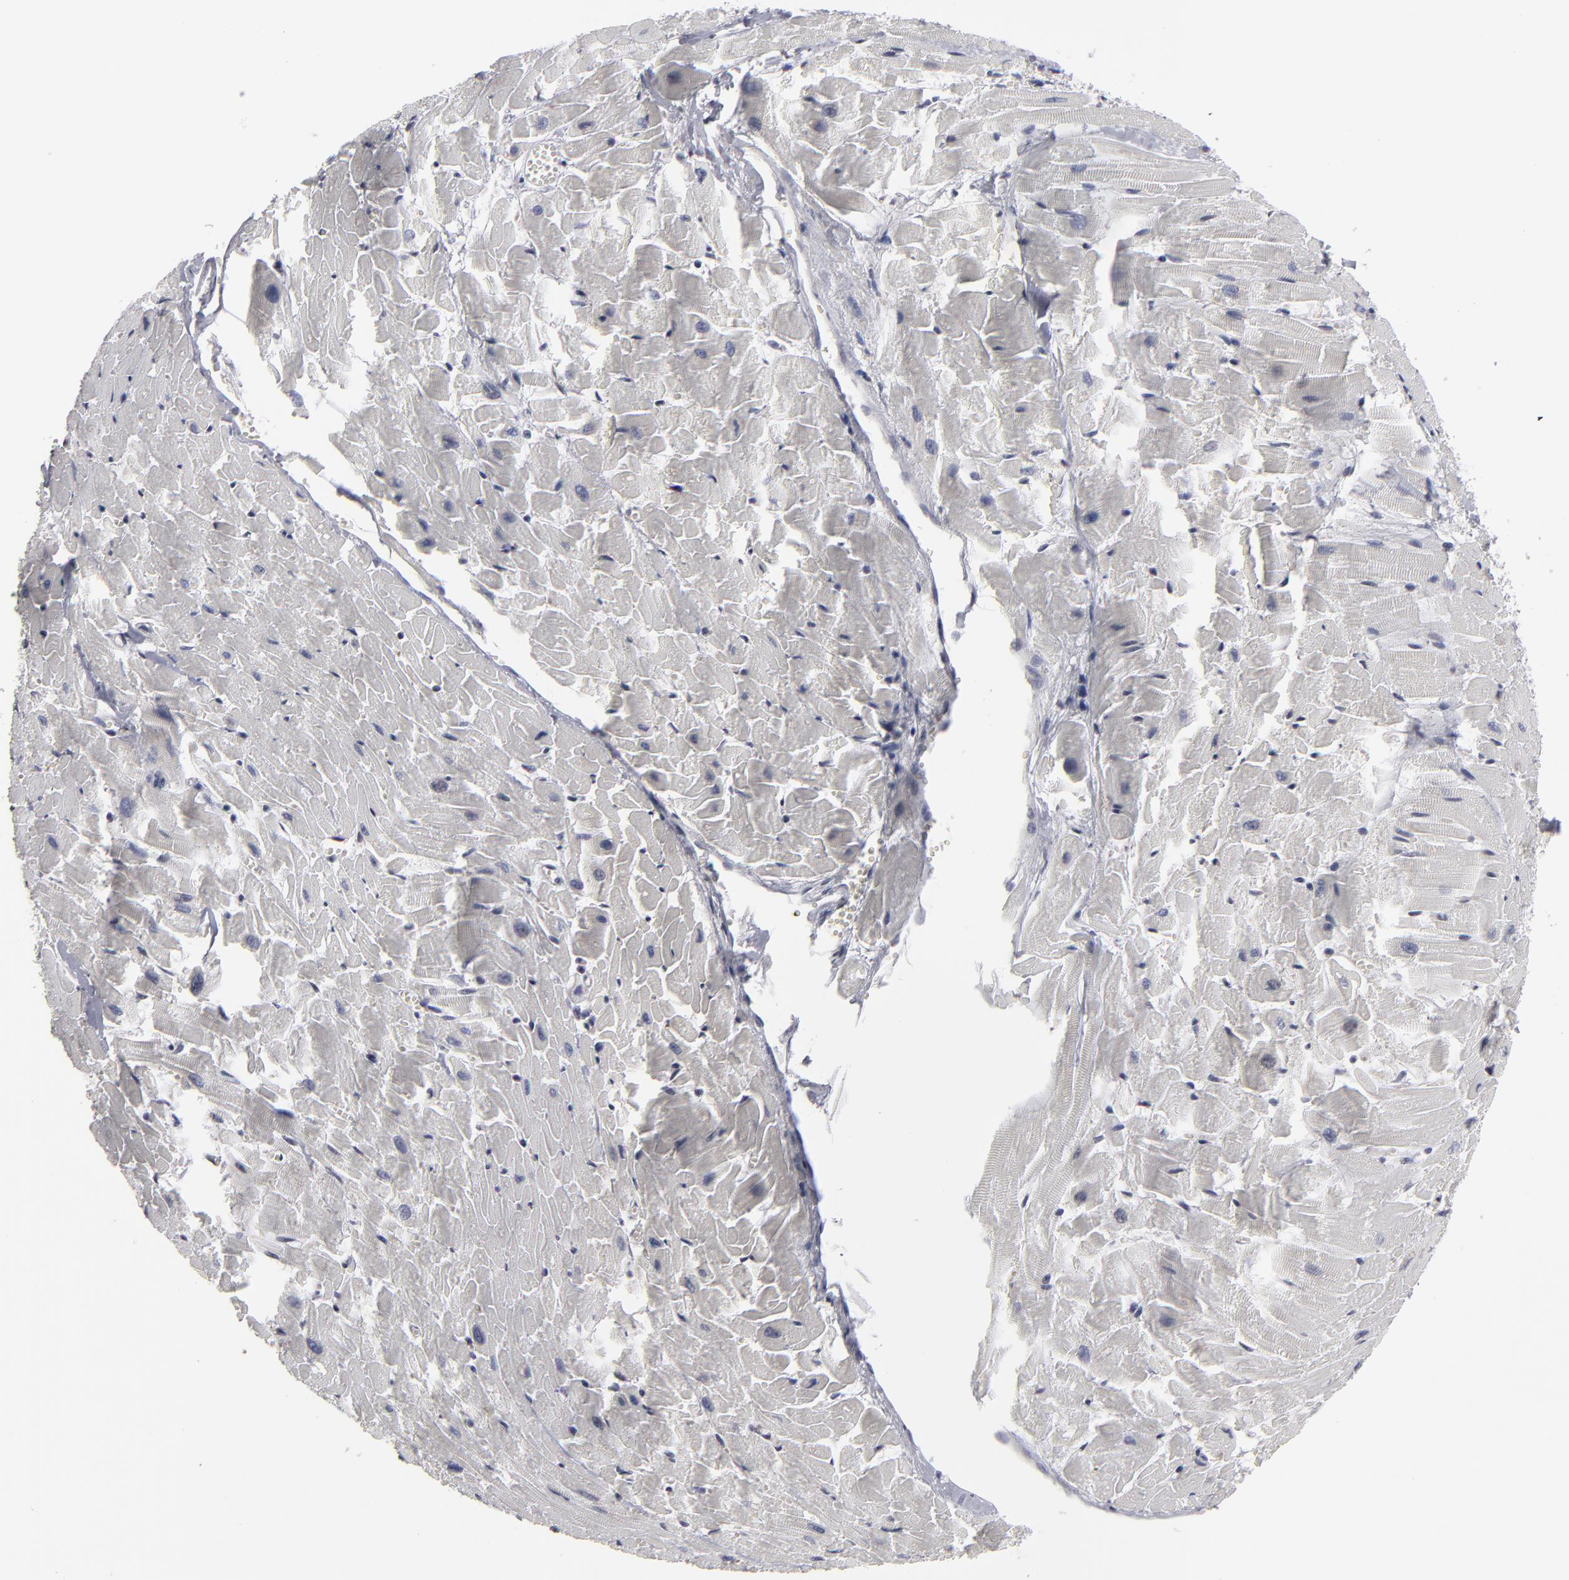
{"staining": {"intensity": "negative", "quantity": "none", "location": "none"}, "tissue": "heart muscle", "cell_type": "Cardiomyocytes", "image_type": "normal", "snomed": [{"axis": "morphology", "description": "Normal tissue, NOS"}, {"axis": "topography", "description": "Heart"}], "caption": "Immunohistochemistry (IHC) histopathology image of normal heart muscle stained for a protein (brown), which exhibits no positivity in cardiomyocytes.", "gene": "ODF2", "patient": {"sex": "female", "age": 19}}